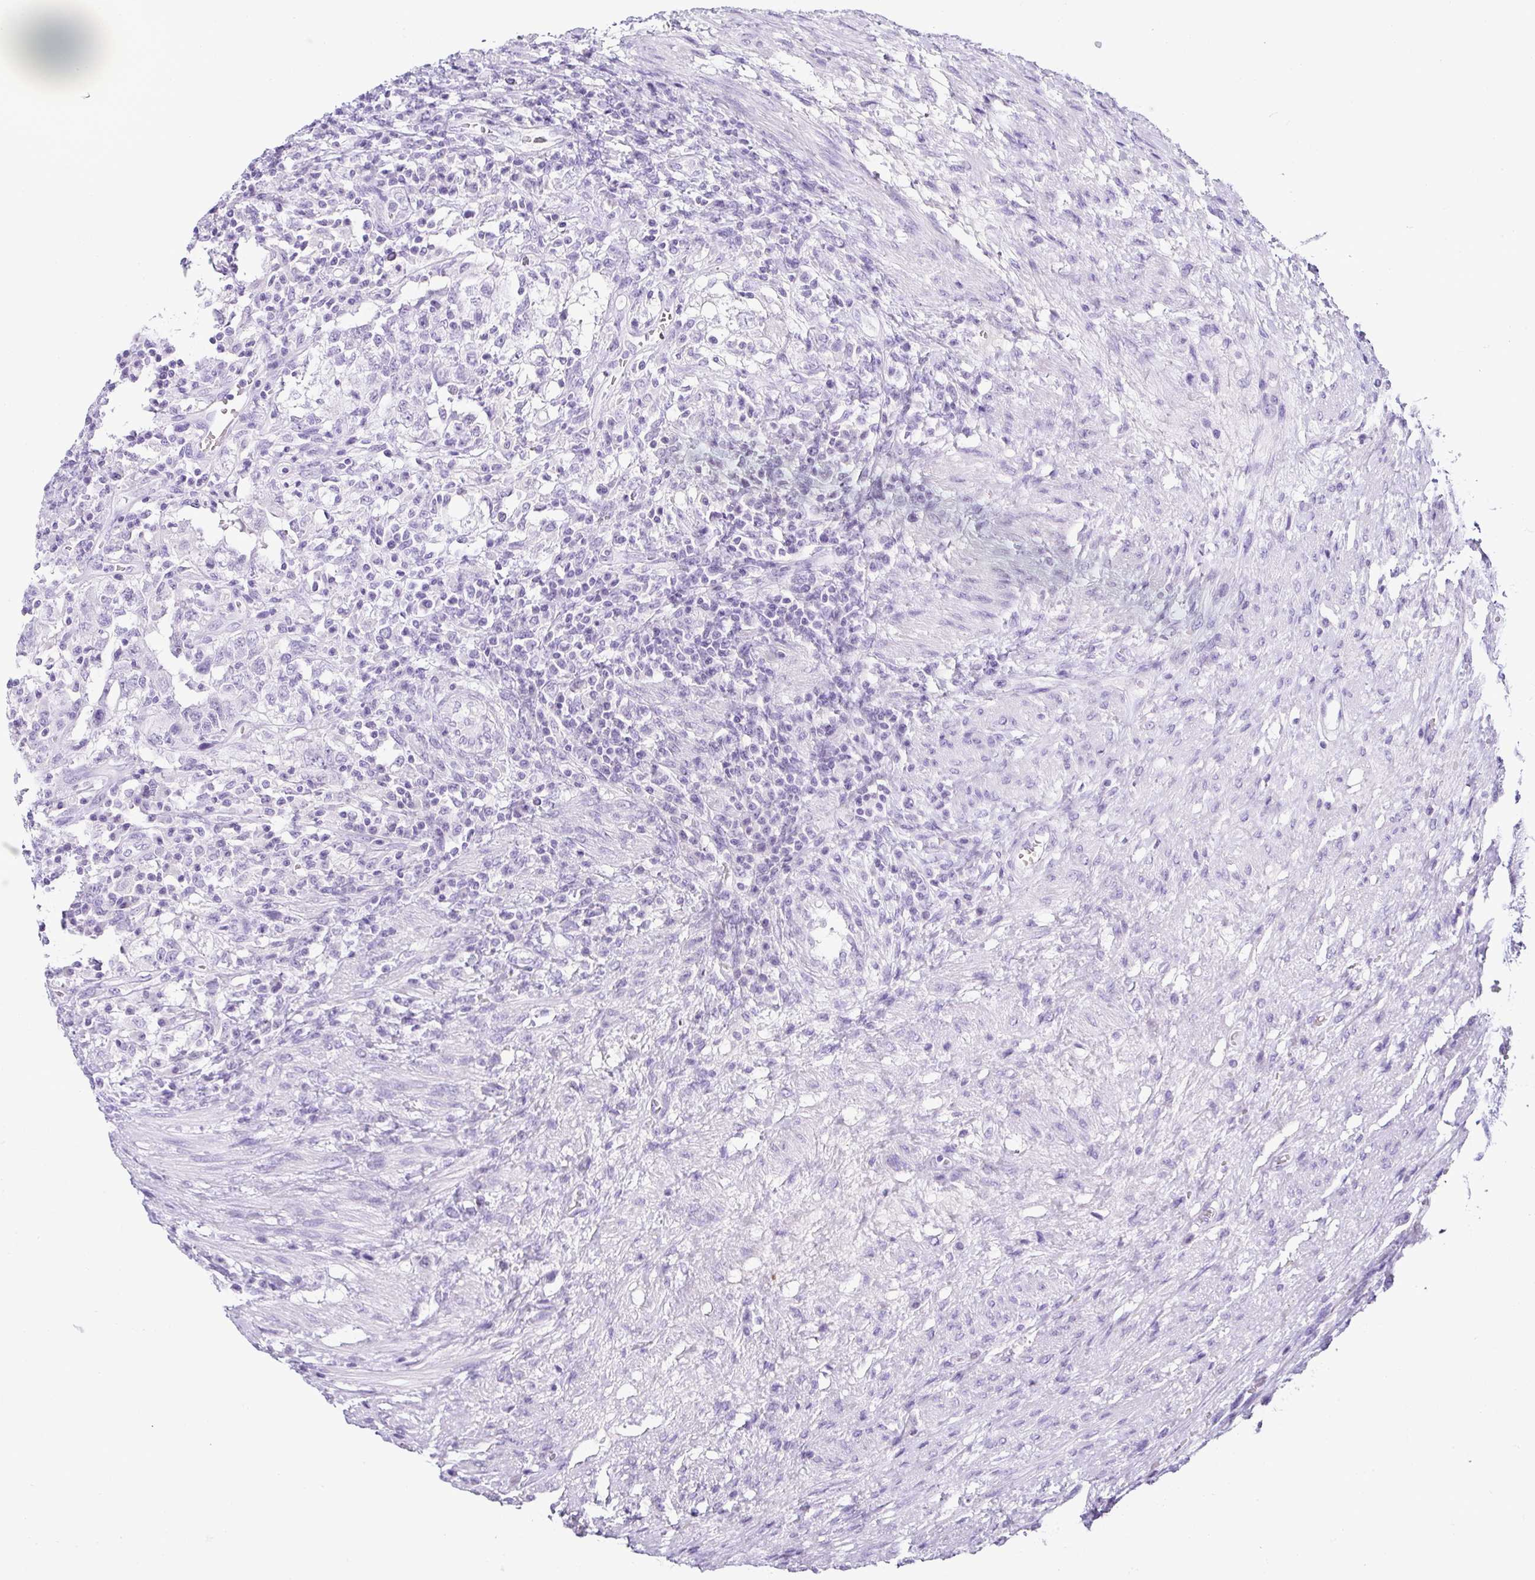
{"staining": {"intensity": "negative", "quantity": "none", "location": "none"}, "tissue": "testis cancer", "cell_type": "Tumor cells", "image_type": "cancer", "snomed": [{"axis": "morphology", "description": "Carcinoma, Embryonal, NOS"}, {"axis": "topography", "description": "Testis"}], "caption": "Testis embryonal carcinoma stained for a protein using IHC exhibits no staining tumor cells.", "gene": "SERPINB3", "patient": {"sex": "male", "age": 26}}